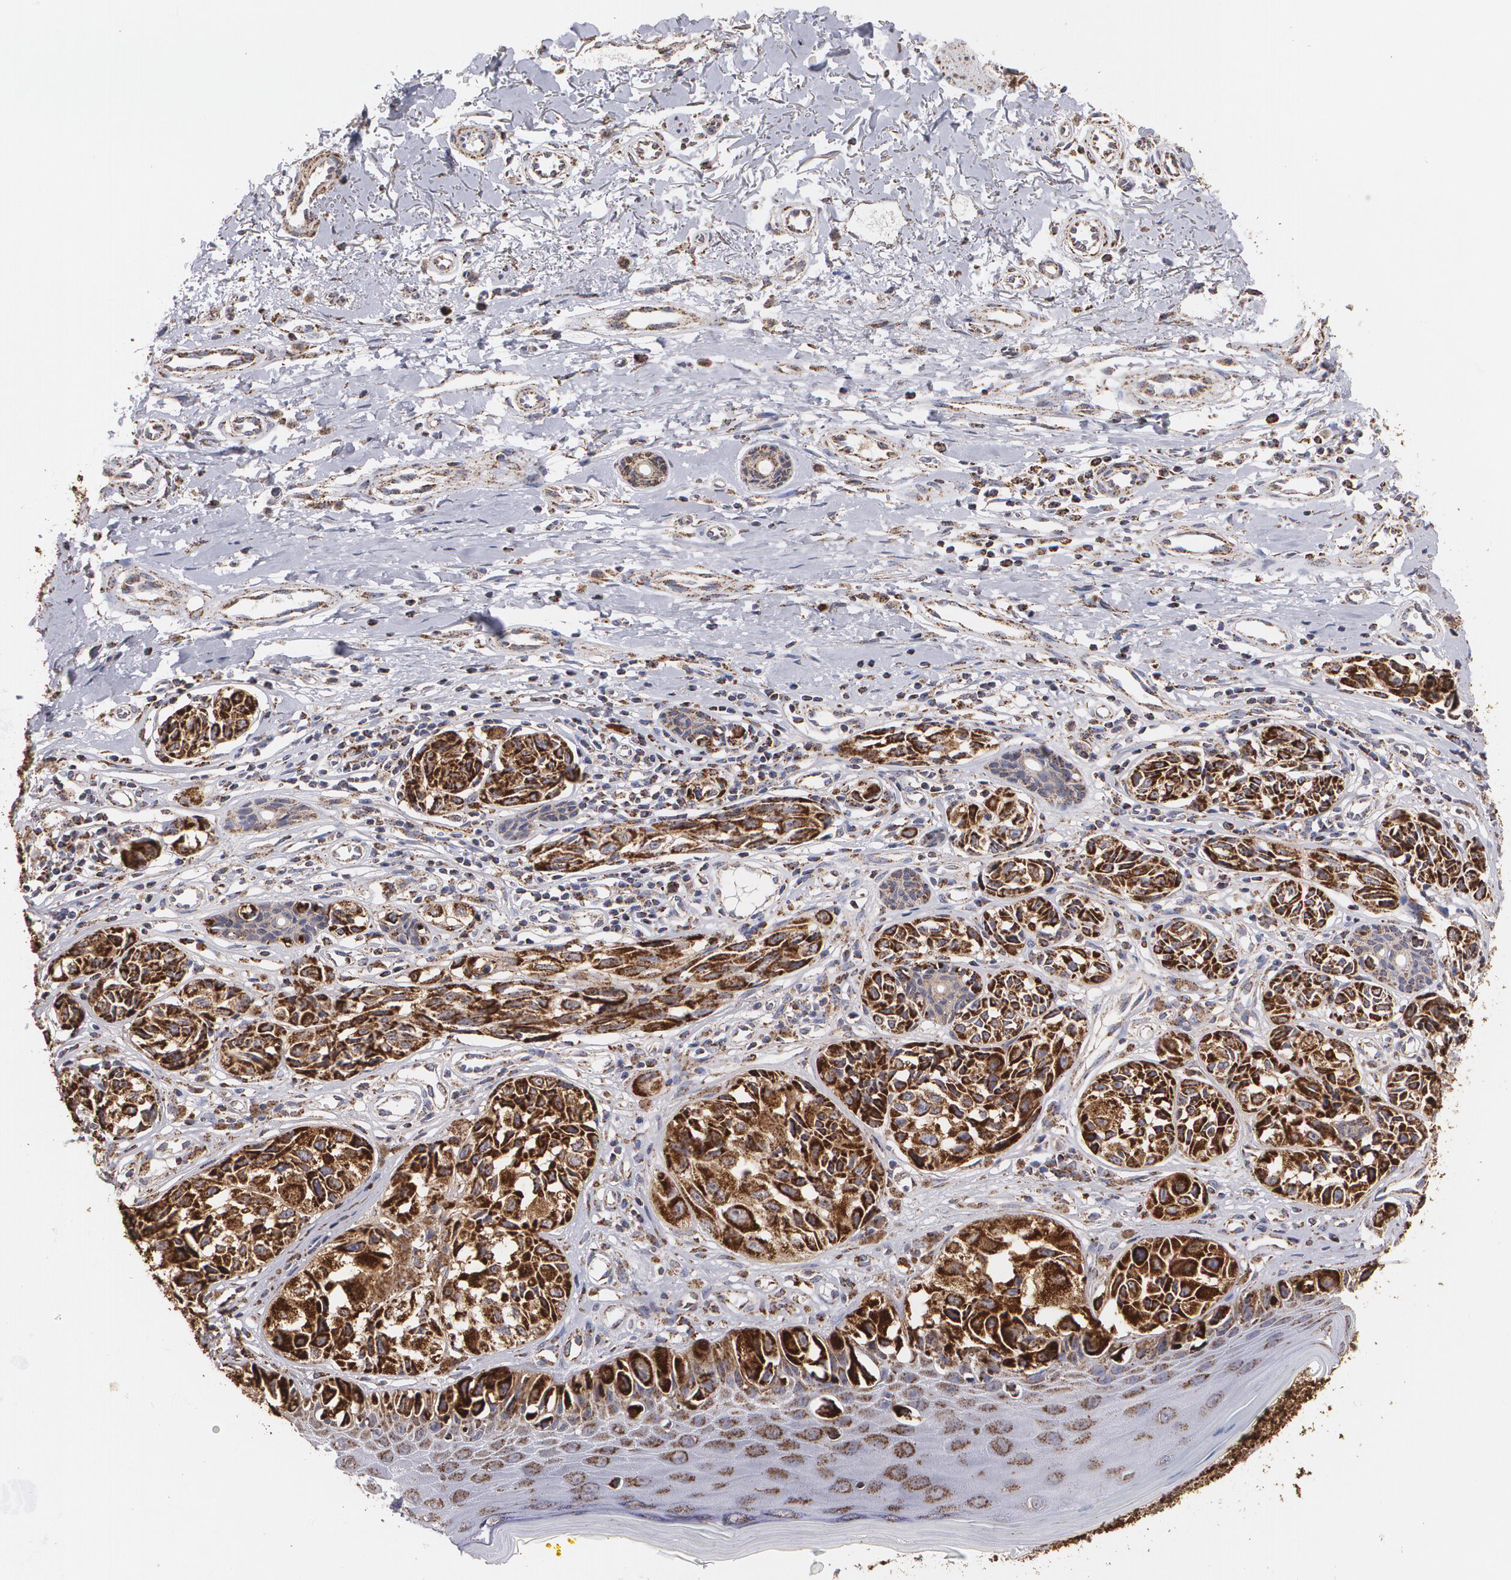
{"staining": {"intensity": "strong", "quantity": ">75%", "location": "cytoplasmic/membranous"}, "tissue": "melanoma", "cell_type": "Tumor cells", "image_type": "cancer", "snomed": [{"axis": "morphology", "description": "Malignant melanoma, NOS"}, {"axis": "topography", "description": "Skin"}], "caption": "The photomicrograph exhibits immunohistochemical staining of malignant melanoma. There is strong cytoplasmic/membranous positivity is identified in approximately >75% of tumor cells.", "gene": "HSPD1", "patient": {"sex": "male", "age": 67}}